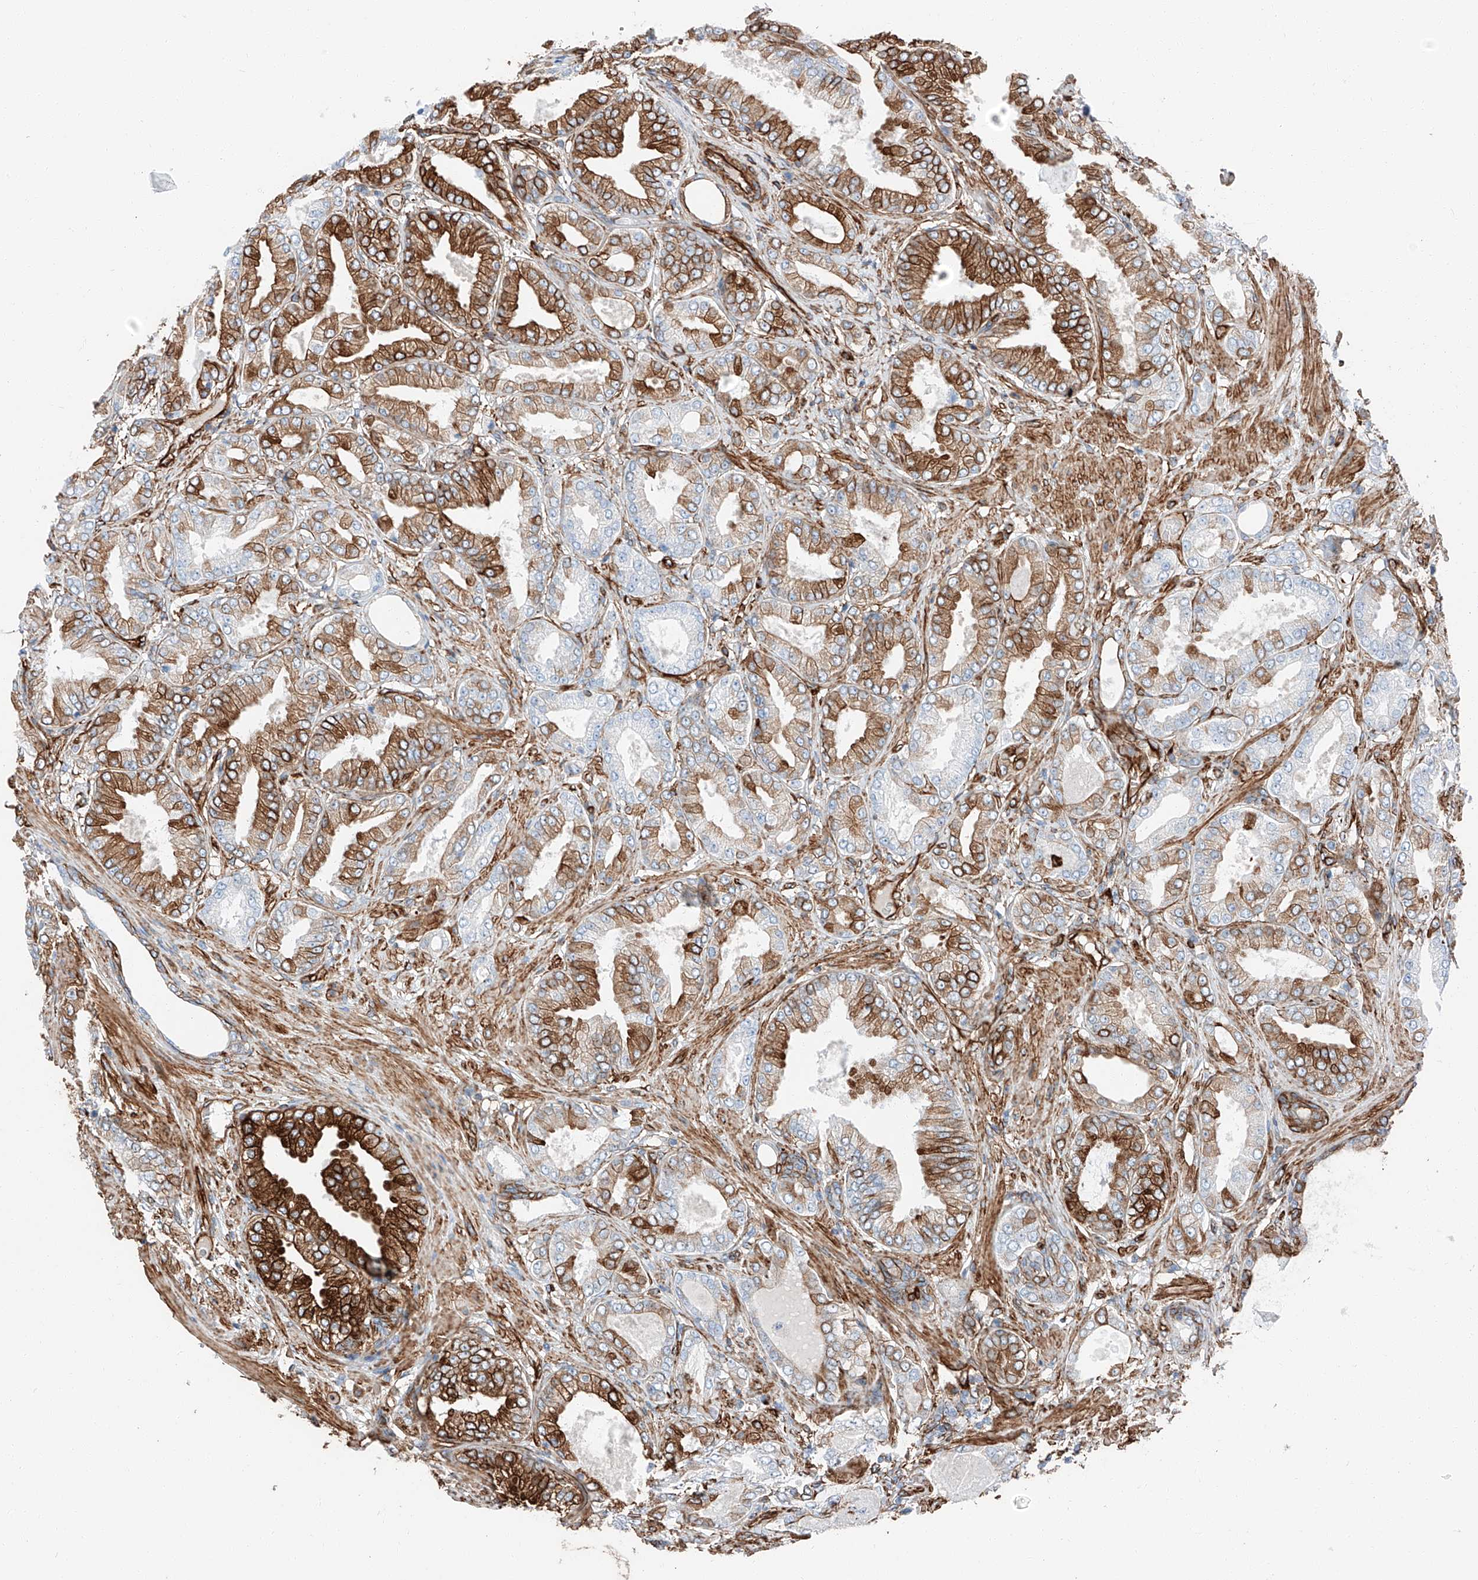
{"staining": {"intensity": "strong", "quantity": "25%-75%", "location": "cytoplasmic/membranous"}, "tissue": "prostate cancer", "cell_type": "Tumor cells", "image_type": "cancer", "snomed": [{"axis": "morphology", "description": "Adenocarcinoma, Low grade"}, {"axis": "topography", "description": "Prostate"}], "caption": "A micrograph showing strong cytoplasmic/membranous positivity in approximately 25%-75% of tumor cells in prostate cancer, as visualized by brown immunohistochemical staining.", "gene": "ZNF804A", "patient": {"sex": "male", "age": 63}}